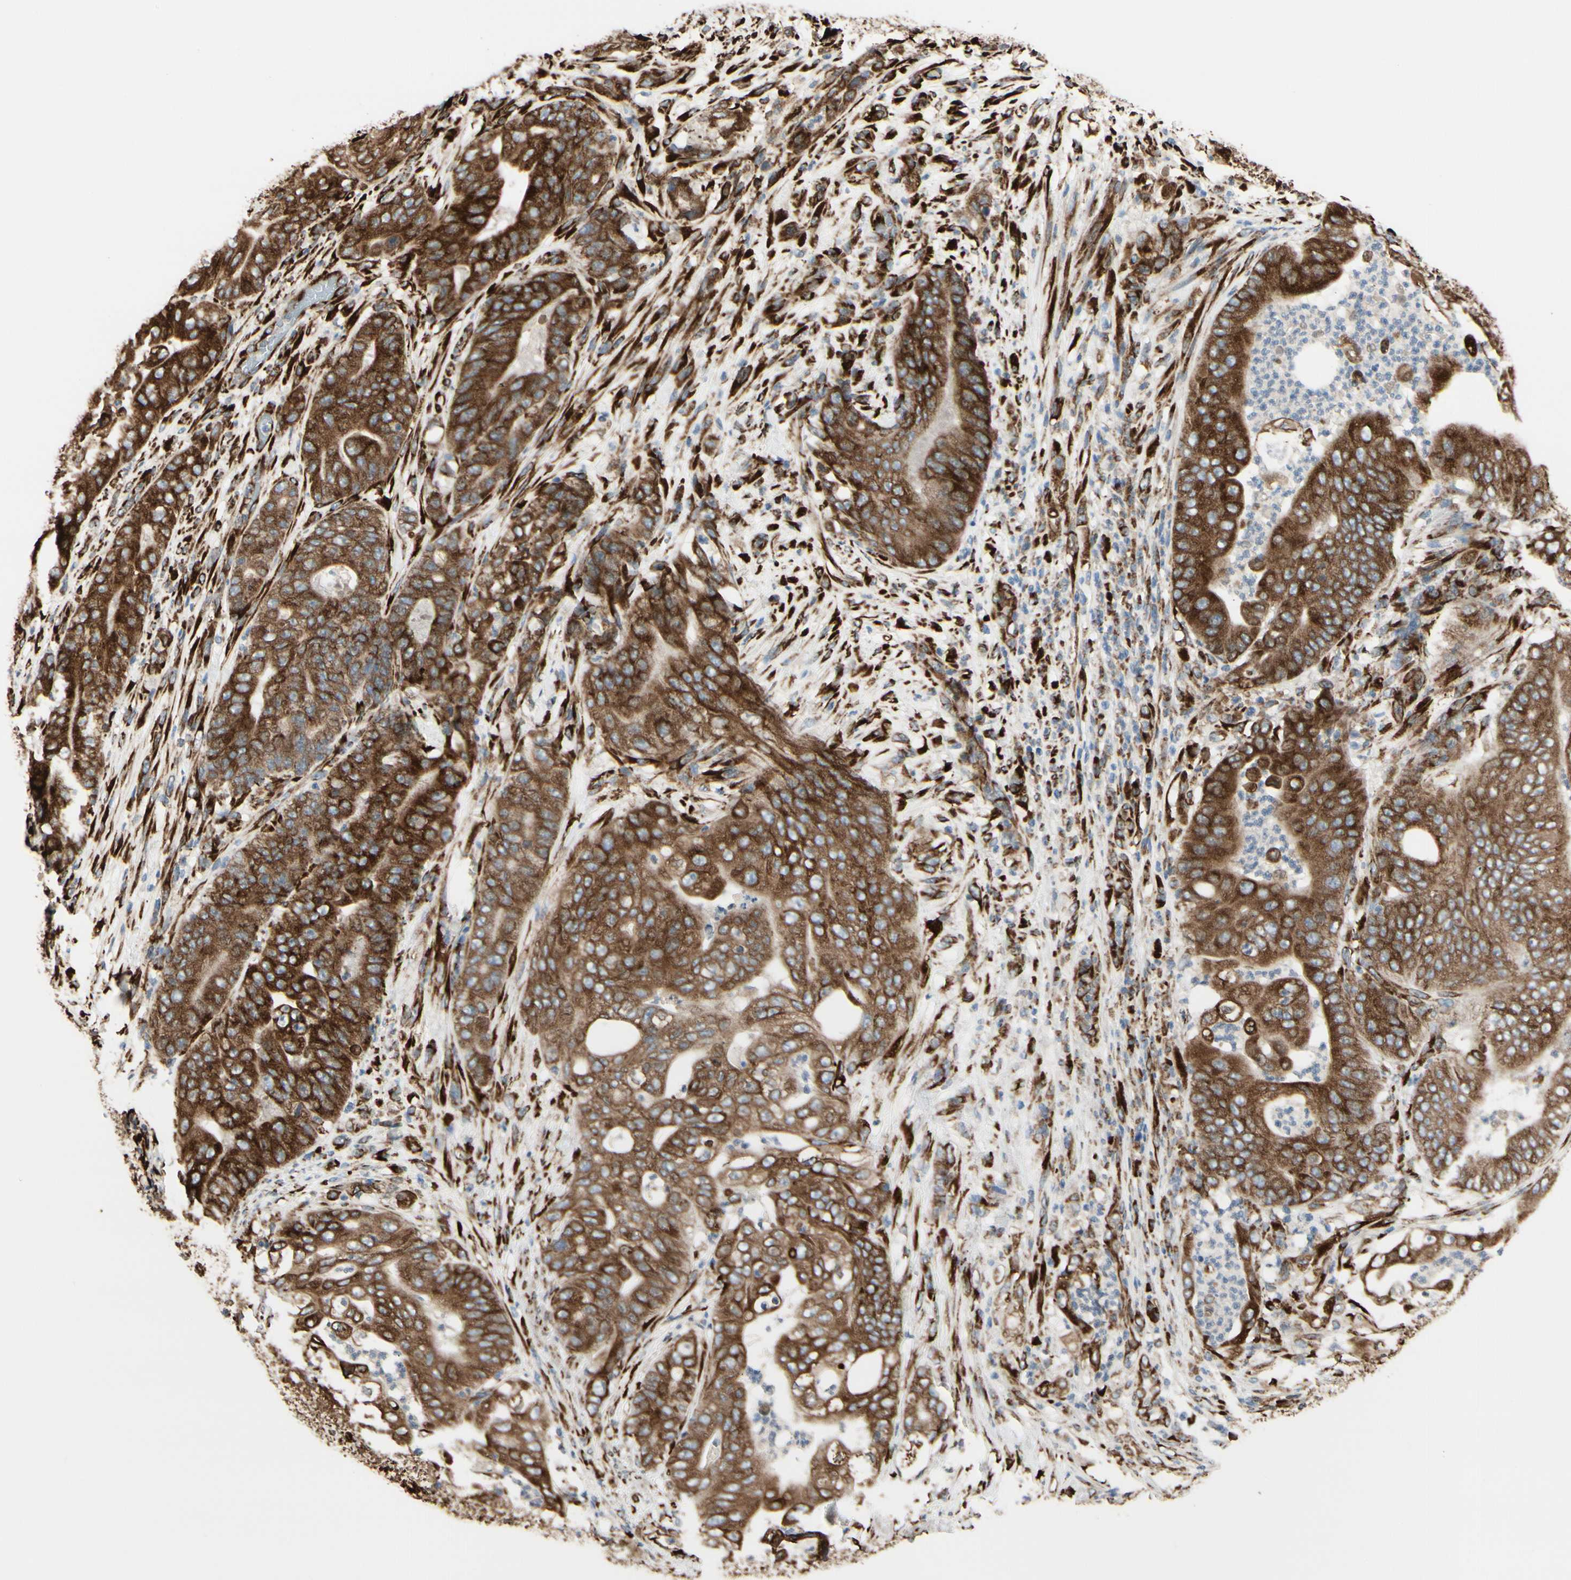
{"staining": {"intensity": "strong", "quantity": ">75%", "location": "cytoplasmic/membranous"}, "tissue": "stomach cancer", "cell_type": "Tumor cells", "image_type": "cancer", "snomed": [{"axis": "morphology", "description": "Adenocarcinoma, NOS"}, {"axis": "topography", "description": "Stomach"}], "caption": "Human stomach cancer stained for a protein (brown) exhibits strong cytoplasmic/membranous positive staining in approximately >75% of tumor cells.", "gene": "RRBP1", "patient": {"sex": "female", "age": 73}}